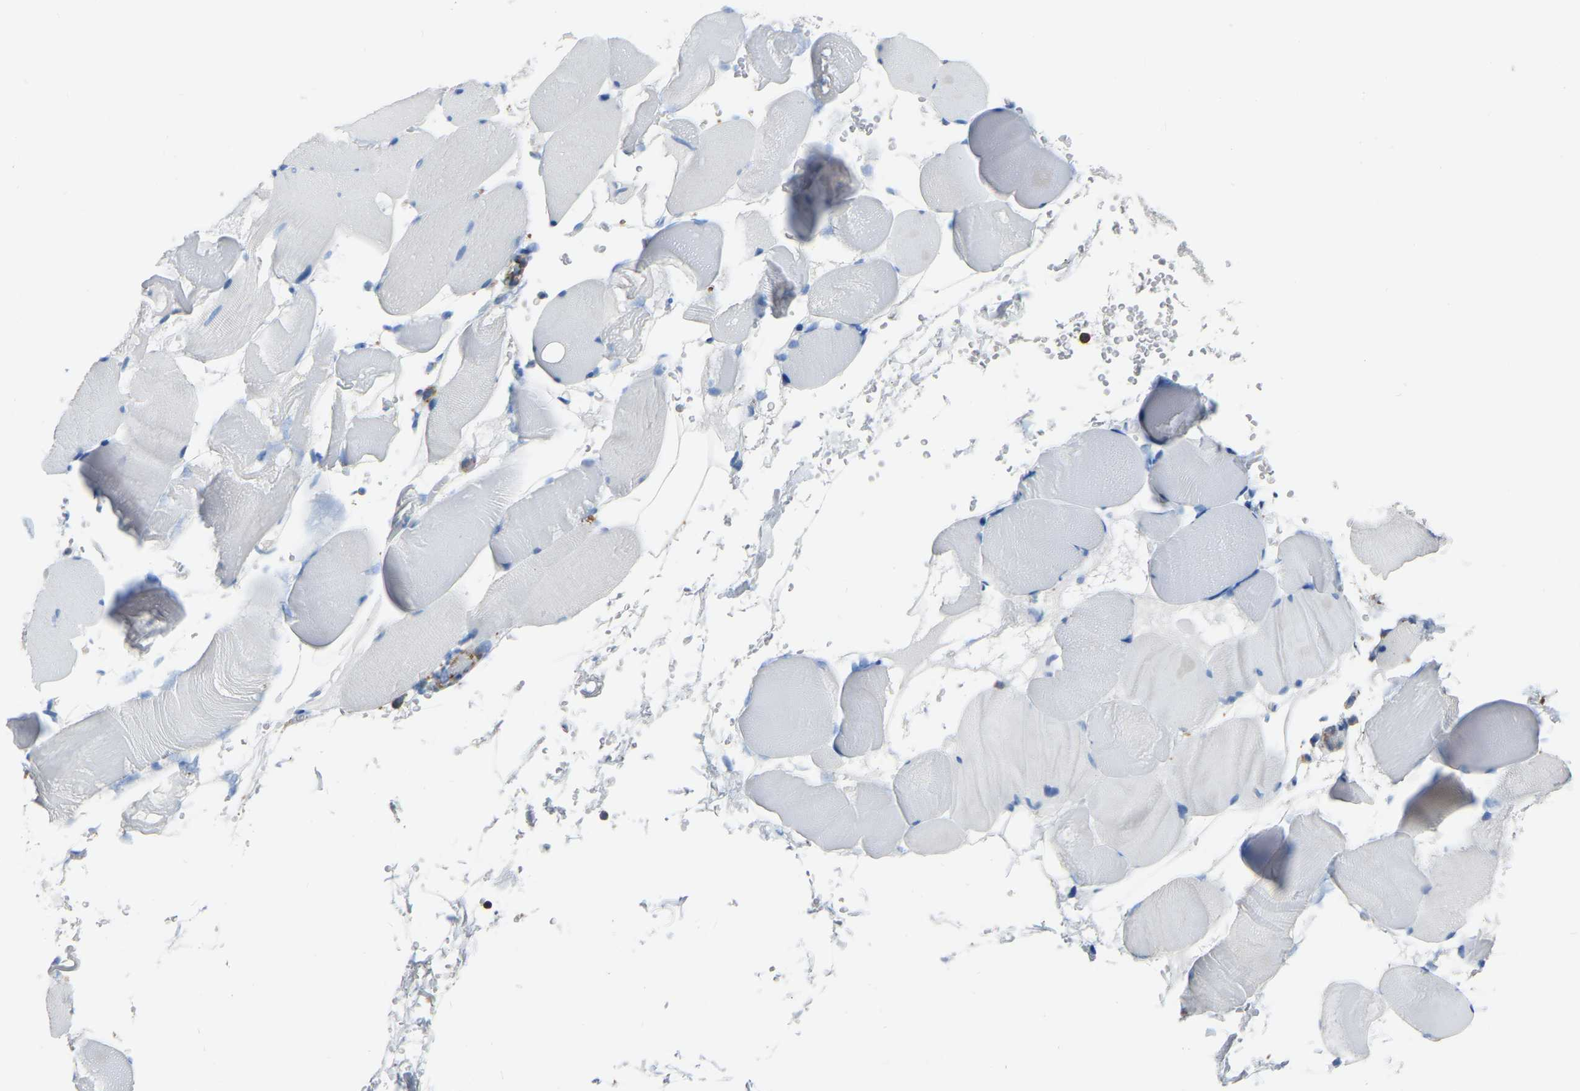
{"staining": {"intensity": "negative", "quantity": "none", "location": "none"}, "tissue": "skeletal muscle", "cell_type": "Myocytes", "image_type": "normal", "snomed": [{"axis": "morphology", "description": "Normal tissue, NOS"}, {"axis": "topography", "description": "Skeletal muscle"}], "caption": "A high-resolution micrograph shows immunohistochemistry staining of unremarkable skeletal muscle, which reveals no significant expression in myocytes. Brightfield microscopy of IHC stained with DAB (brown) and hematoxylin (blue), captured at high magnification.", "gene": "ARHGAP45", "patient": {"sex": "male", "age": 62}}